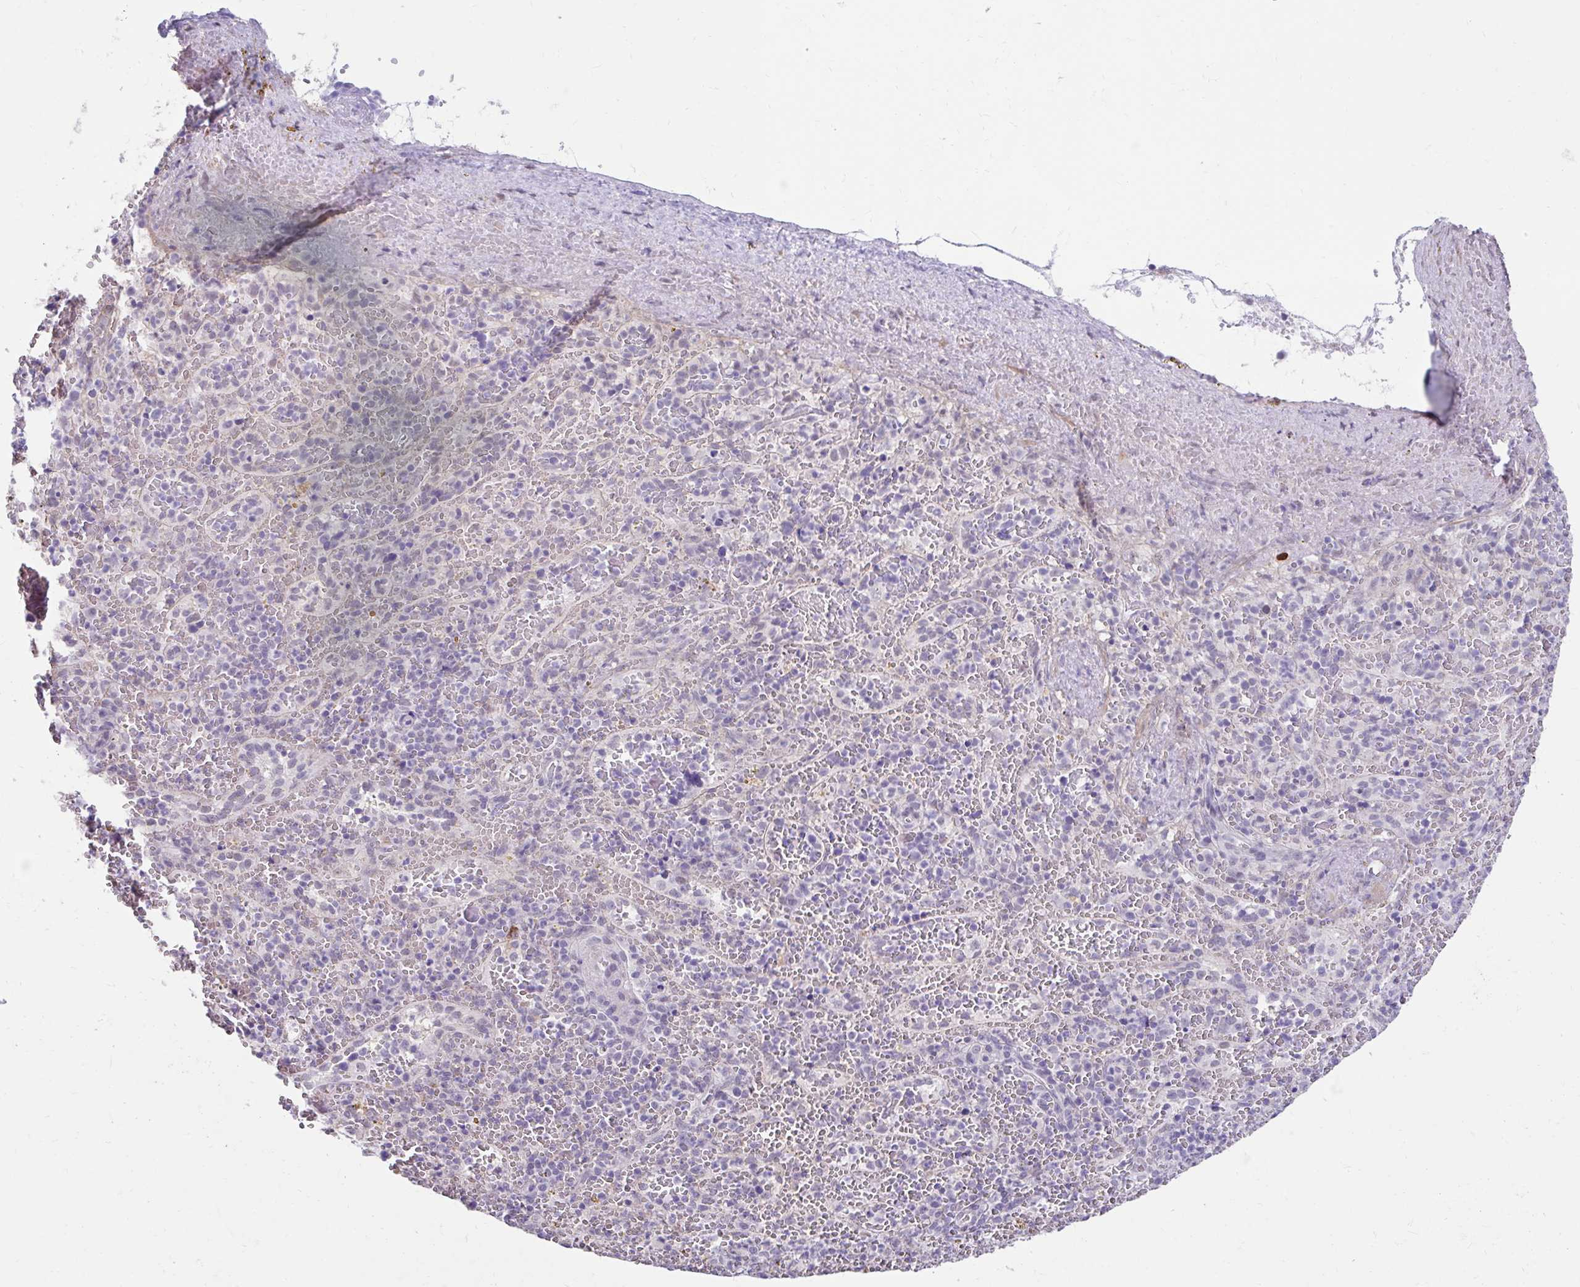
{"staining": {"intensity": "negative", "quantity": "none", "location": "none"}, "tissue": "spleen", "cell_type": "Cells in red pulp", "image_type": "normal", "snomed": [{"axis": "morphology", "description": "Normal tissue, NOS"}, {"axis": "topography", "description": "Spleen"}], "caption": "High power microscopy photomicrograph of an IHC image of normal spleen, revealing no significant positivity in cells in red pulp.", "gene": "DCAF17", "patient": {"sex": "female", "age": 50}}